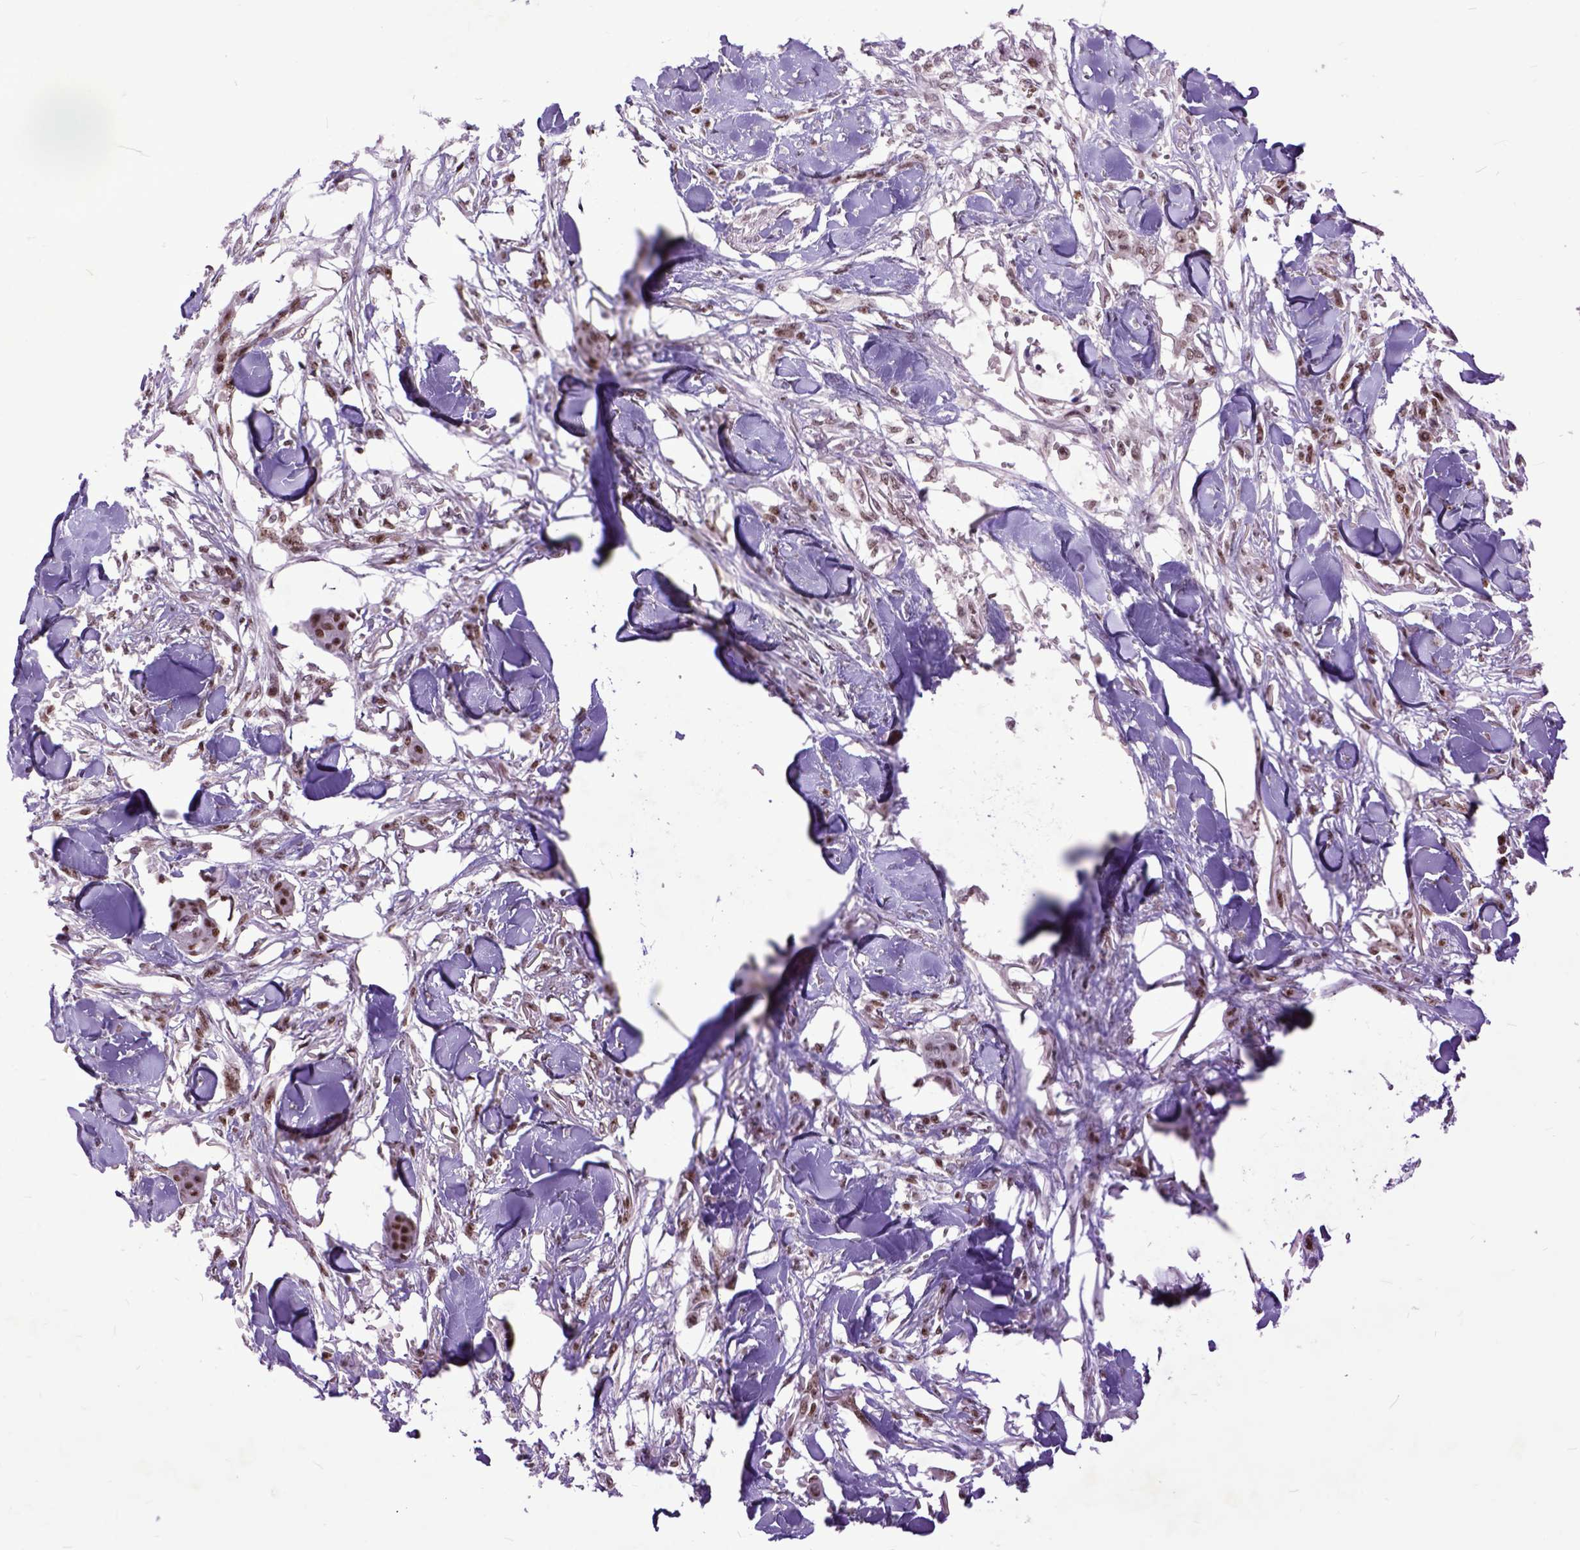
{"staining": {"intensity": "moderate", "quantity": ">75%", "location": "nuclear"}, "tissue": "skin cancer", "cell_type": "Tumor cells", "image_type": "cancer", "snomed": [{"axis": "morphology", "description": "Squamous cell carcinoma, NOS"}, {"axis": "topography", "description": "Skin"}], "caption": "A high-resolution micrograph shows immunohistochemistry (IHC) staining of squamous cell carcinoma (skin), which demonstrates moderate nuclear expression in approximately >75% of tumor cells.", "gene": "RCC2", "patient": {"sex": "female", "age": 59}}